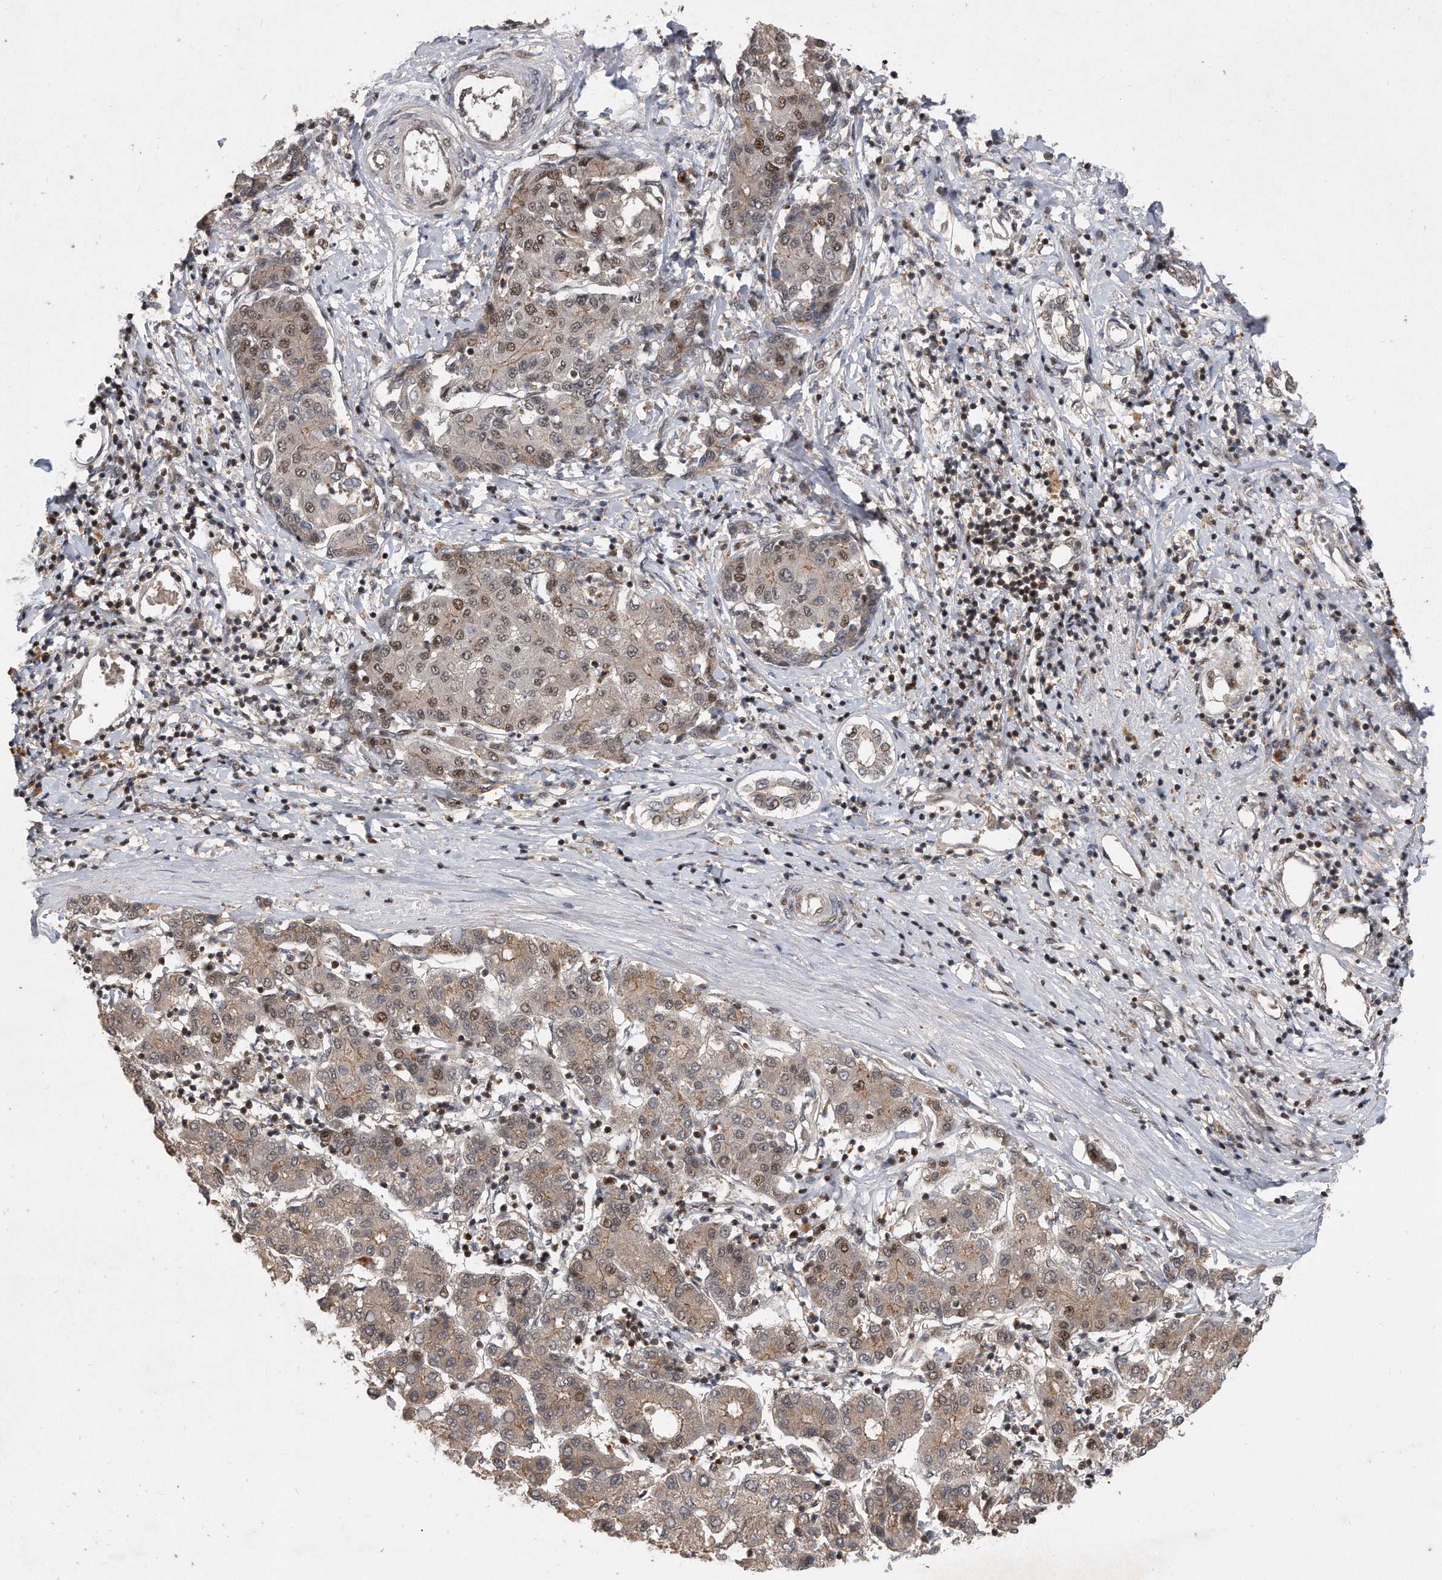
{"staining": {"intensity": "weak", "quantity": "25%-75%", "location": "cytoplasmic/membranous,nuclear"}, "tissue": "liver cancer", "cell_type": "Tumor cells", "image_type": "cancer", "snomed": [{"axis": "morphology", "description": "Carcinoma, Hepatocellular, NOS"}, {"axis": "topography", "description": "Liver"}], "caption": "Immunohistochemical staining of human liver cancer exhibits low levels of weak cytoplasmic/membranous and nuclear positivity in about 25%-75% of tumor cells. The staining is performed using DAB brown chromogen to label protein expression. The nuclei are counter-stained blue using hematoxylin.", "gene": "PGBD2", "patient": {"sex": "male", "age": 65}}